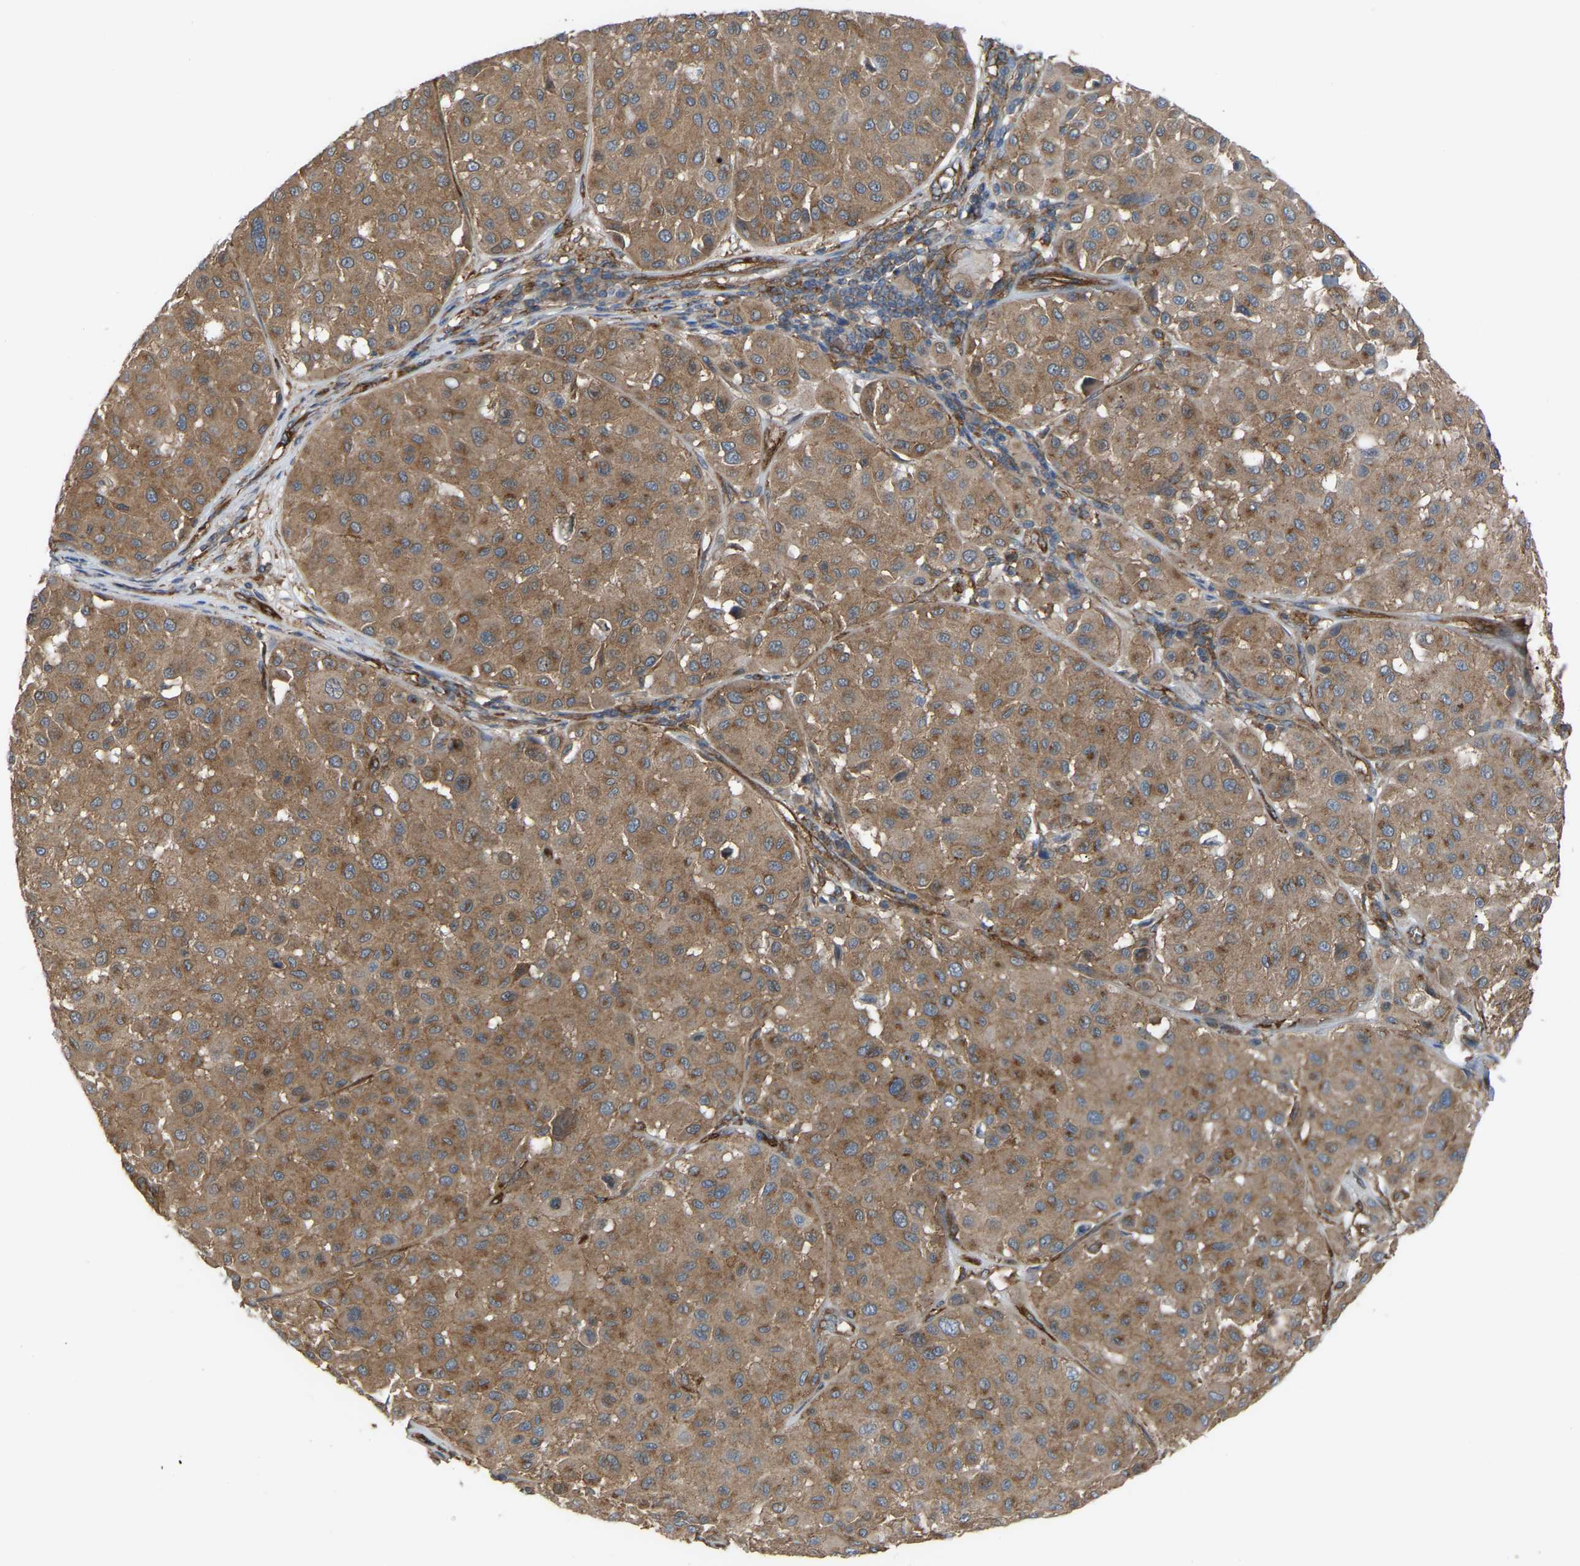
{"staining": {"intensity": "moderate", "quantity": ">75%", "location": "cytoplasmic/membranous"}, "tissue": "melanoma", "cell_type": "Tumor cells", "image_type": "cancer", "snomed": [{"axis": "morphology", "description": "Malignant melanoma, Metastatic site"}, {"axis": "topography", "description": "Soft tissue"}], "caption": "Immunohistochemical staining of human malignant melanoma (metastatic site) exhibits medium levels of moderate cytoplasmic/membranous protein expression in approximately >75% of tumor cells.", "gene": "PICALM", "patient": {"sex": "male", "age": 41}}